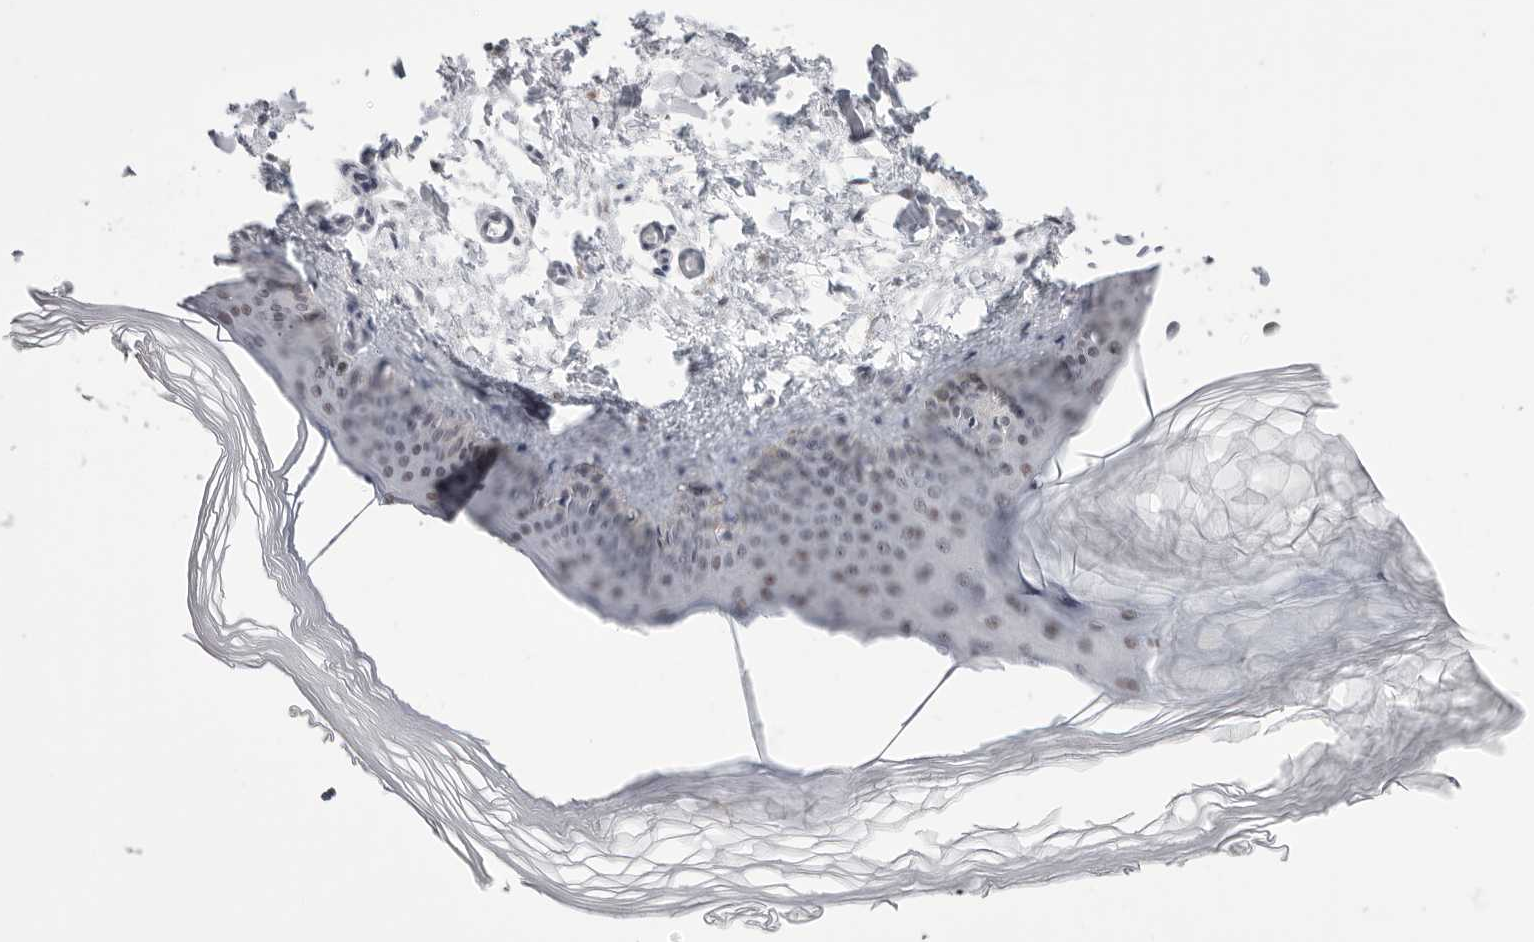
{"staining": {"intensity": "negative", "quantity": "none", "location": "none"}, "tissue": "skin", "cell_type": "Fibroblasts", "image_type": "normal", "snomed": [{"axis": "morphology", "description": "Normal tissue, NOS"}, {"axis": "topography", "description": "Skin"}], "caption": "This photomicrograph is of unremarkable skin stained with immunohistochemistry (IHC) to label a protein in brown with the nuclei are counter-stained blue. There is no positivity in fibroblasts. (DAB (3,3'-diaminobenzidine) immunohistochemistry (IHC), high magnification).", "gene": "BCLAF3", "patient": {"sex": "female", "age": 27}}